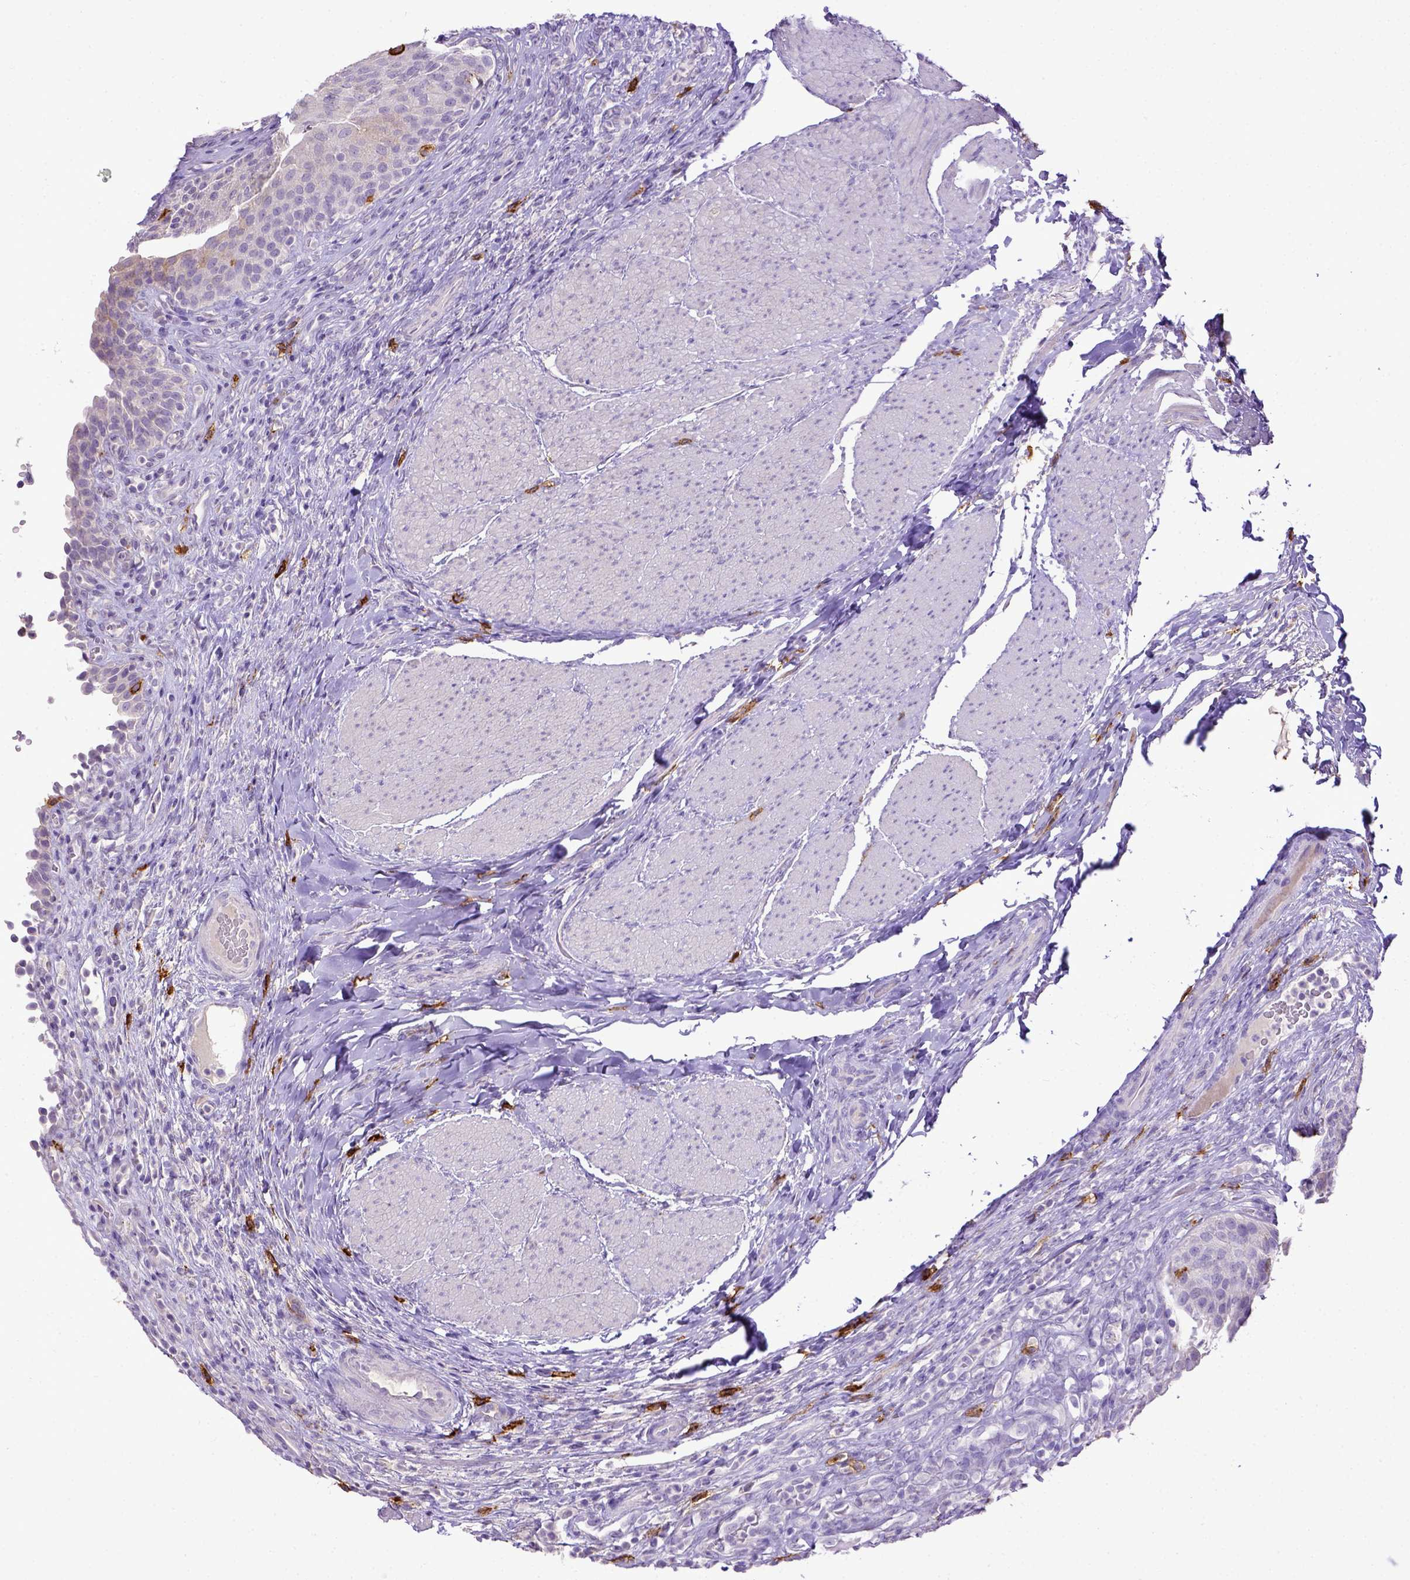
{"staining": {"intensity": "moderate", "quantity": "<25%", "location": "cytoplasmic/membranous"}, "tissue": "urinary bladder", "cell_type": "Urothelial cells", "image_type": "normal", "snomed": [{"axis": "morphology", "description": "Normal tissue, NOS"}, {"axis": "topography", "description": "Urinary bladder"}, {"axis": "topography", "description": "Peripheral nerve tissue"}], "caption": "Immunohistochemistry (DAB) staining of normal urinary bladder reveals moderate cytoplasmic/membranous protein positivity in about <25% of urothelial cells.", "gene": "KIT", "patient": {"sex": "male", "age": 66}}